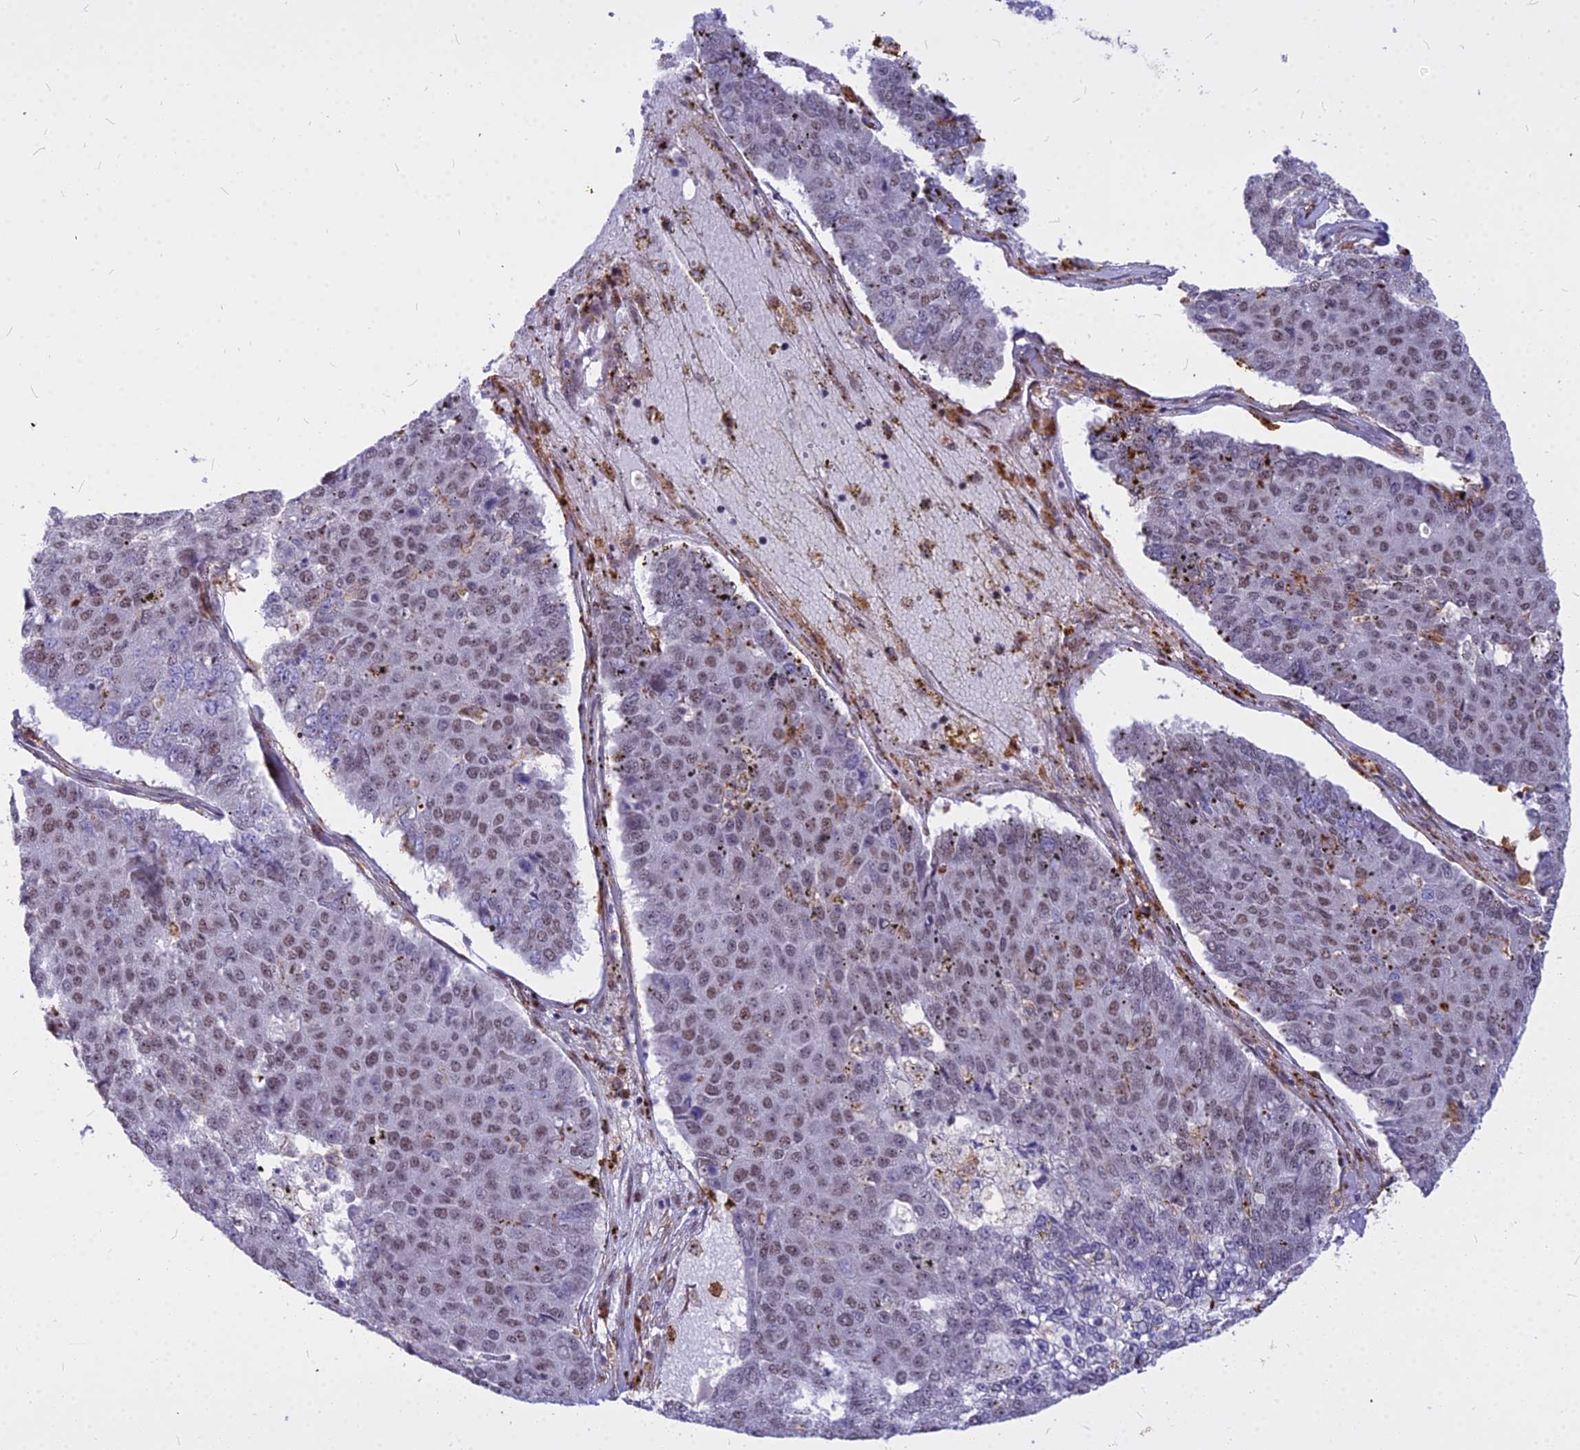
{"staining": {"intensity": "weak", "quantity": "25%-75%", "location": "nuclear"}, "tissue": "pancreatic cancer", "cell_type": "Tumor cells", "image_type": "cancer", "snomed": [{"axis": "morphology", "description": "Adenocarcinoma, NOS"}, {"axis": "topography", "description": "Pancreas"}], "caption": "The micrograph demonstrates a brown stain indicating the presence of a protein in the nuclear of tumor cells in pancreatic adenocarcinoma.", "gene": "ALG10", "patient": {"sex": "male", "age": 50}}